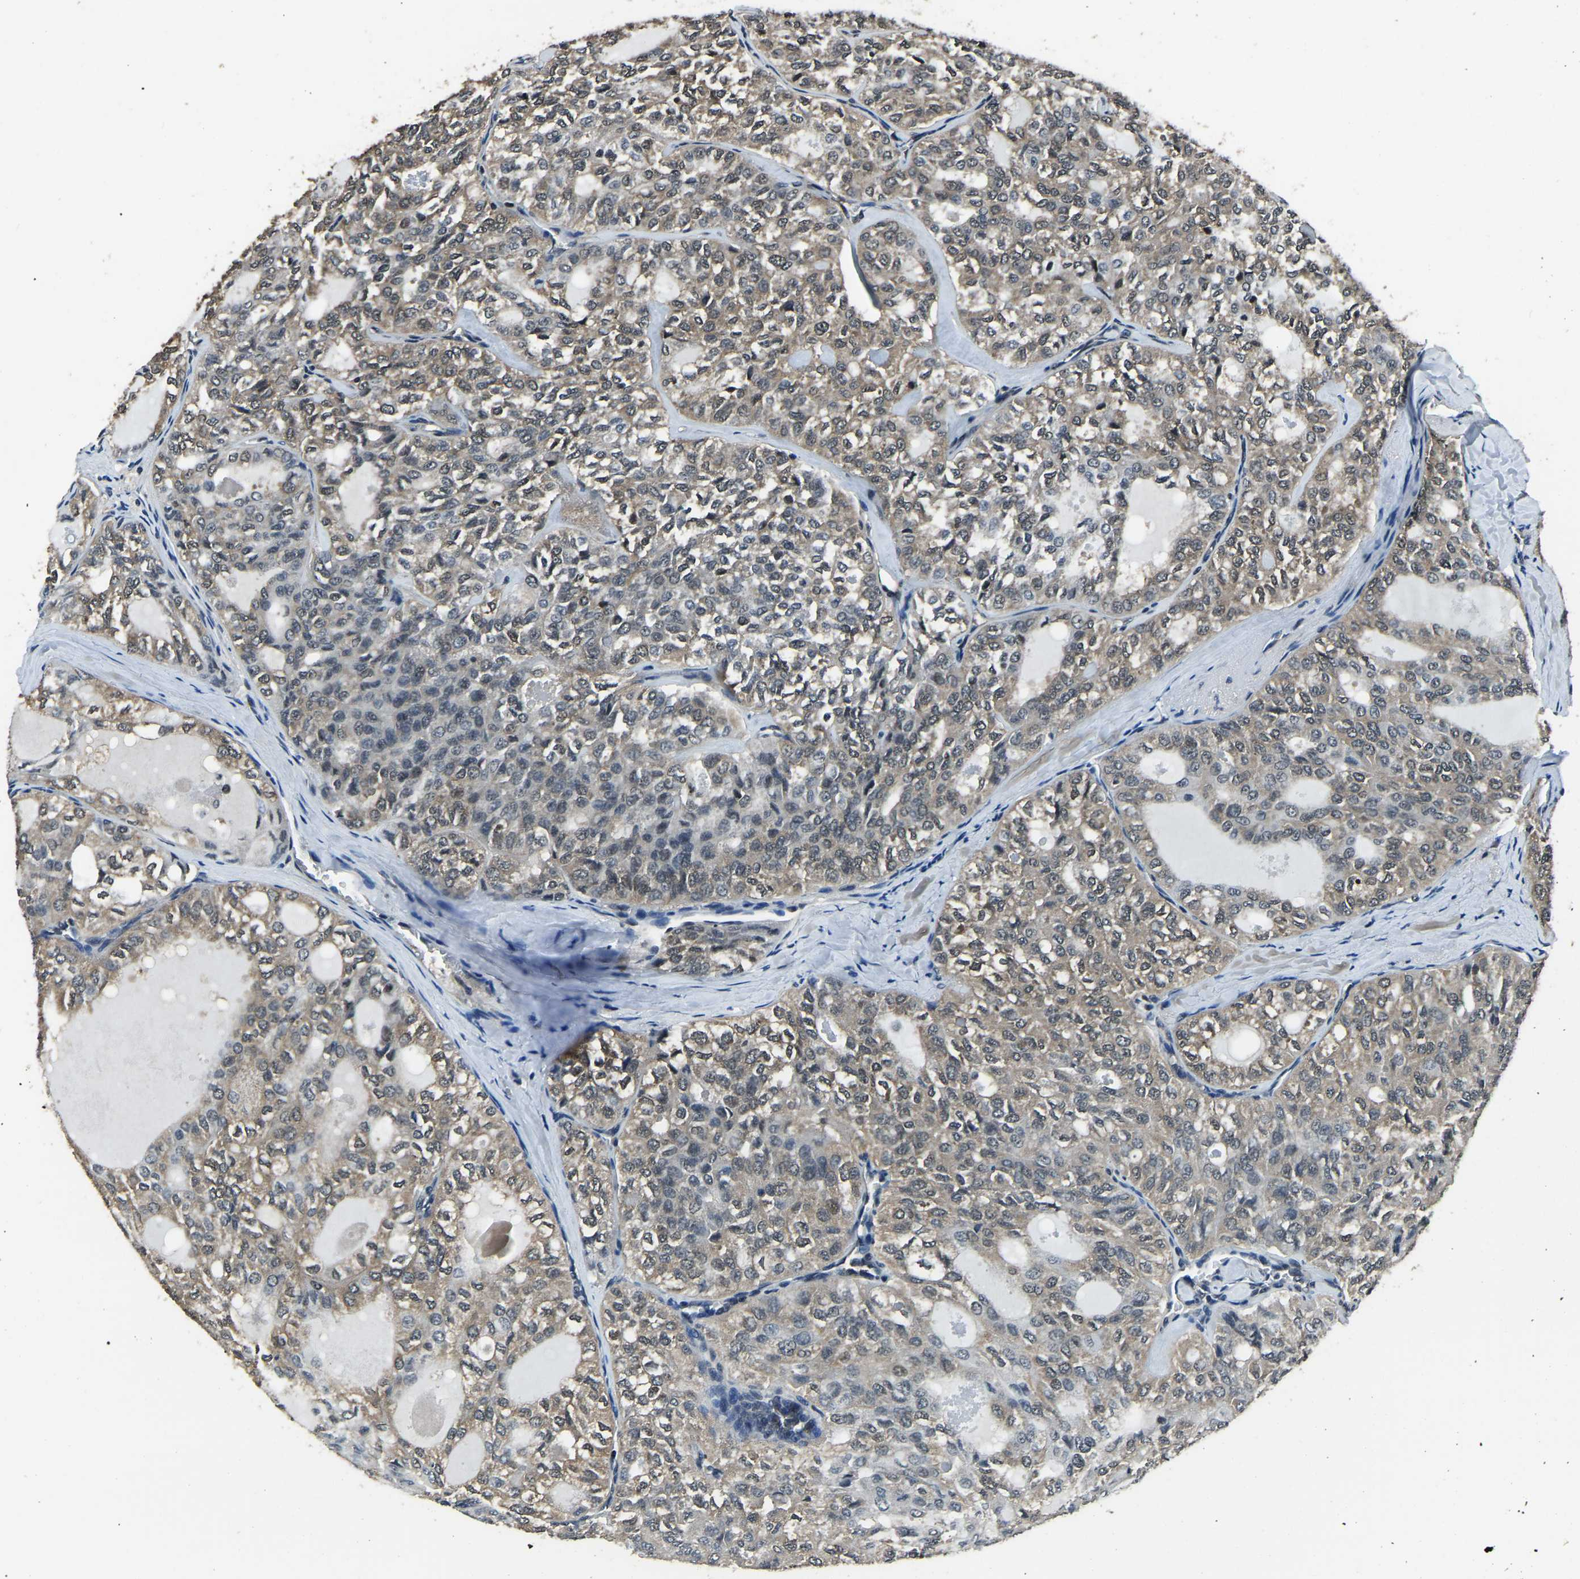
{"staining": {"intensity": "weak", "quantity": ">75%", "location": "cytoplasmic/membranous"}, "tissue": "thyroid cancer", "cell_type": "Tumor cells", "image_type": "cancer", "snomed": [{"axis": "morphology", "description": "Follicular adenoma carcinoma, NOS"}, {"axis": "topography", "description": "Thyroid gland"}], "caption": "Thyroid cancer (follicular adenoma carcinoma) stained for a protein demonstrates weak cytoplasmic/membranous positivity in tumor cells. (brown staining indicates protein expression, while blue staining denotes nuclei).", "gene": "ANKIB1", "patient": {"sex": "male", "age": 75}}